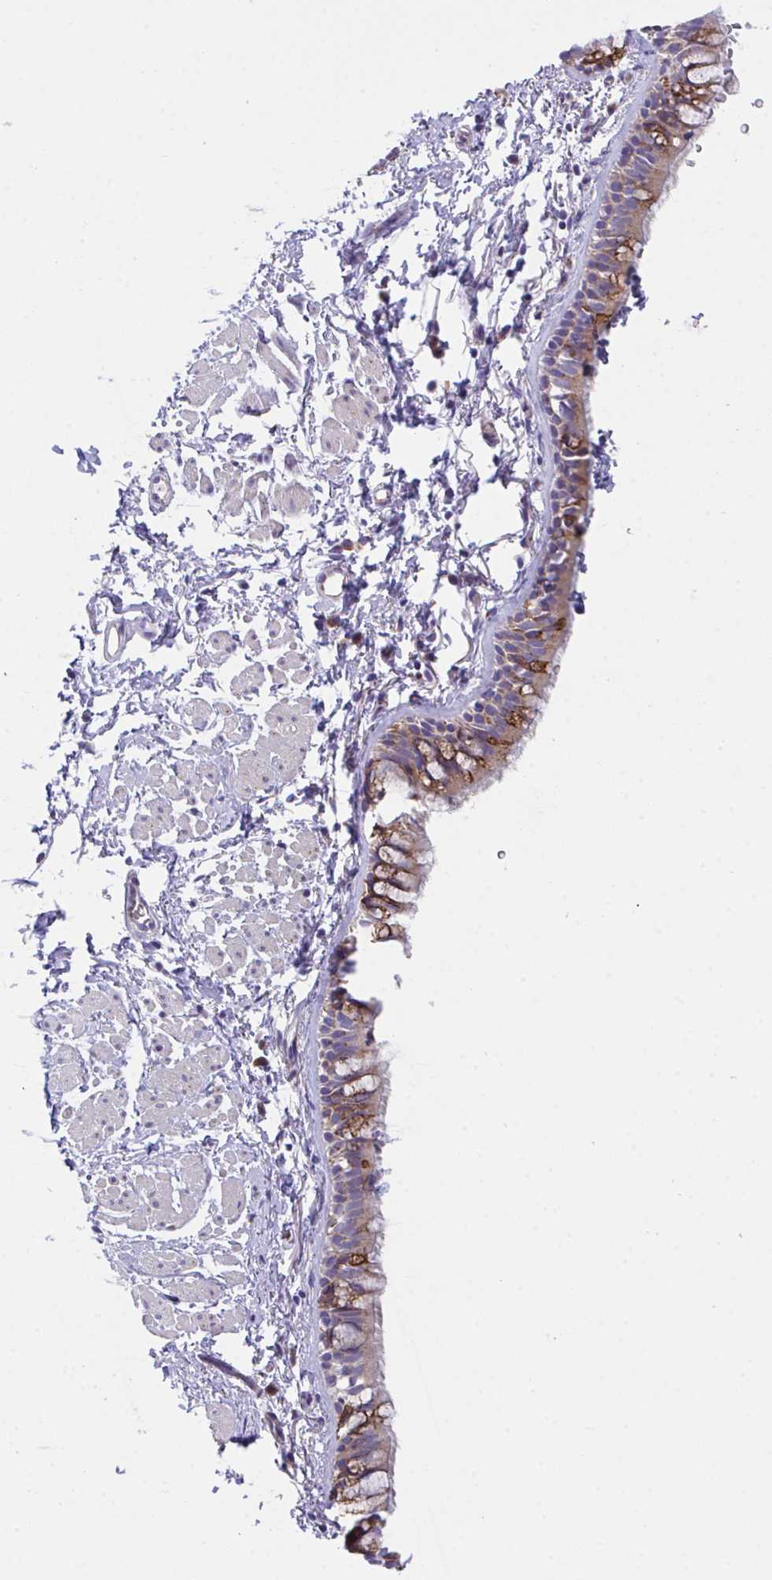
{"staining": {"intensity": "moderate", "quantity": "25%-75%", "location": "cytoplasmic/membranous"}, "tissue": "bronchus", "cell_type": "Respiratory epithelial cells", "image_type": "normal", "snomed": [{"axis": "morphology", "description": "Normal tissue, NOS"}, {"axis": "topography", "description": "Lymph node"}, {"axis": "topography", "description": "Cartilage tissue"}, {"axis": "topography", "description": "Bronchus"}], "caption": "Immunohistochemistry of unremarkable human bronchus demonstrates medium levels of moderate cytoplasmic/membranous expression in approximately 25%-75% of respiratory epithelial cells.", "gene": "MIA3", "patient": {"sex": "female", "age": 70}}